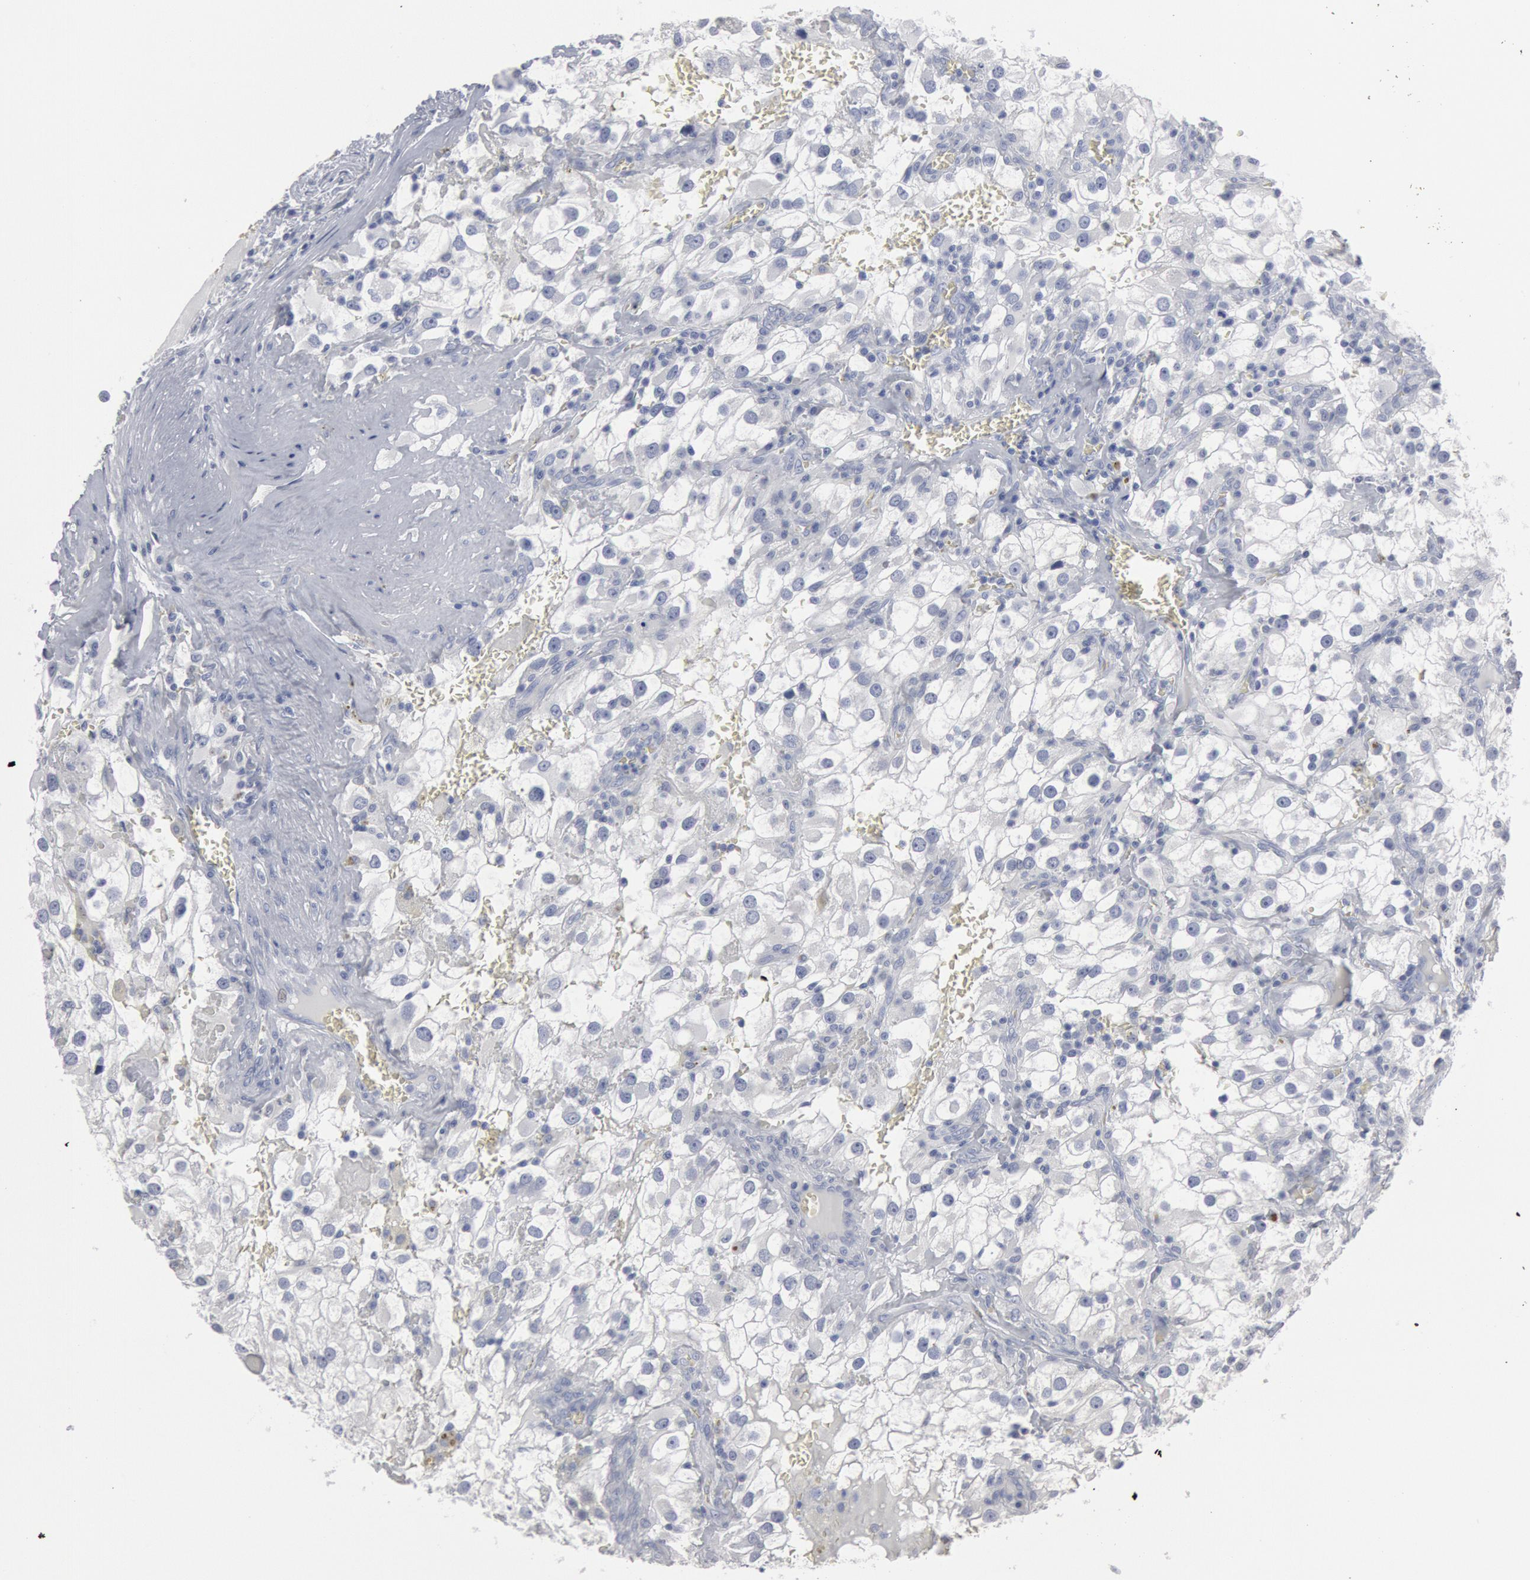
{"staining": {"intensity": "negative", "quantity": "none", "location": "none"}, "tissue": "renal cancer", "cell_type": "Tumor cells", "image_type": "cancer", "snomed": [{"axis": "morphology", "description": "Adenocarcinoma, NOS"}, {"axis": "topography", "description": "Kidney"}], "caption": "High magnification brightfield microscopy of renal adenocarcinoma stained with DAB (3,3'-diaminobenzidine) (brown) and counterstained with hematoxylin (blue): tumor cells show no significant expression.", "gene": "DMC1", "patient": {"sex": "female", "age": 52}}